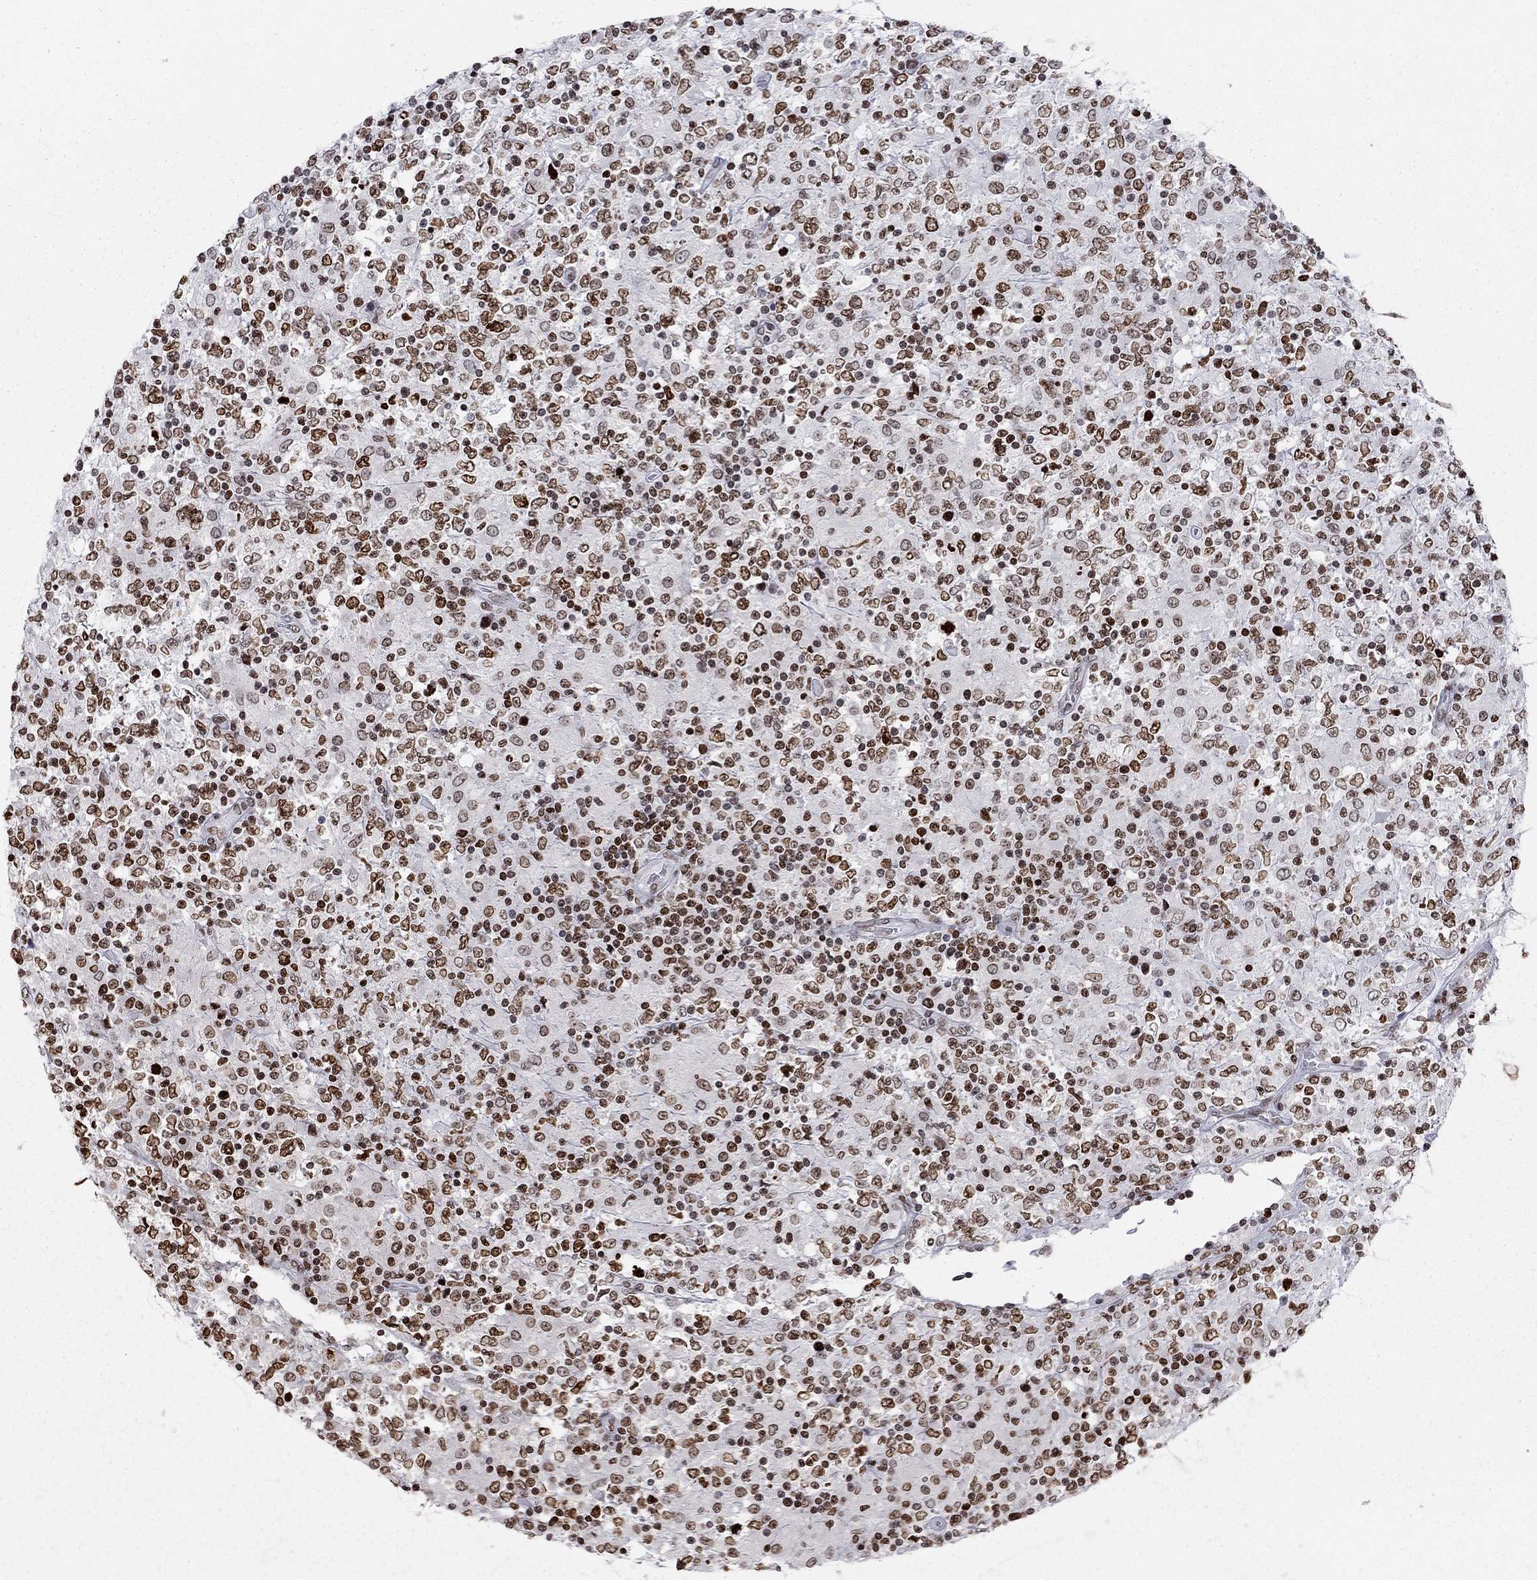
{"staining": {"intensity": "moderate", "quantity": ">75%", "location": "nuclear"}, "tissue": "lymphoma", "cell_type": "Tumor cells", "image_type": "cancer", "snomed": [{"axis": "morphology", "description": "Malignant lymphoma, non-Hodgkin's type, High grade"}, {"axis": "topography", "description": "Lymph node"}], "caption": "A histopathology image of human malignant lymphoma, non-Hodgkin's type (high-grade) stained for a protein displays moderate nuclear brown staining in tumor cells.", "gene": "H2AX", "patient": {"sex": "female", "age": 84}}